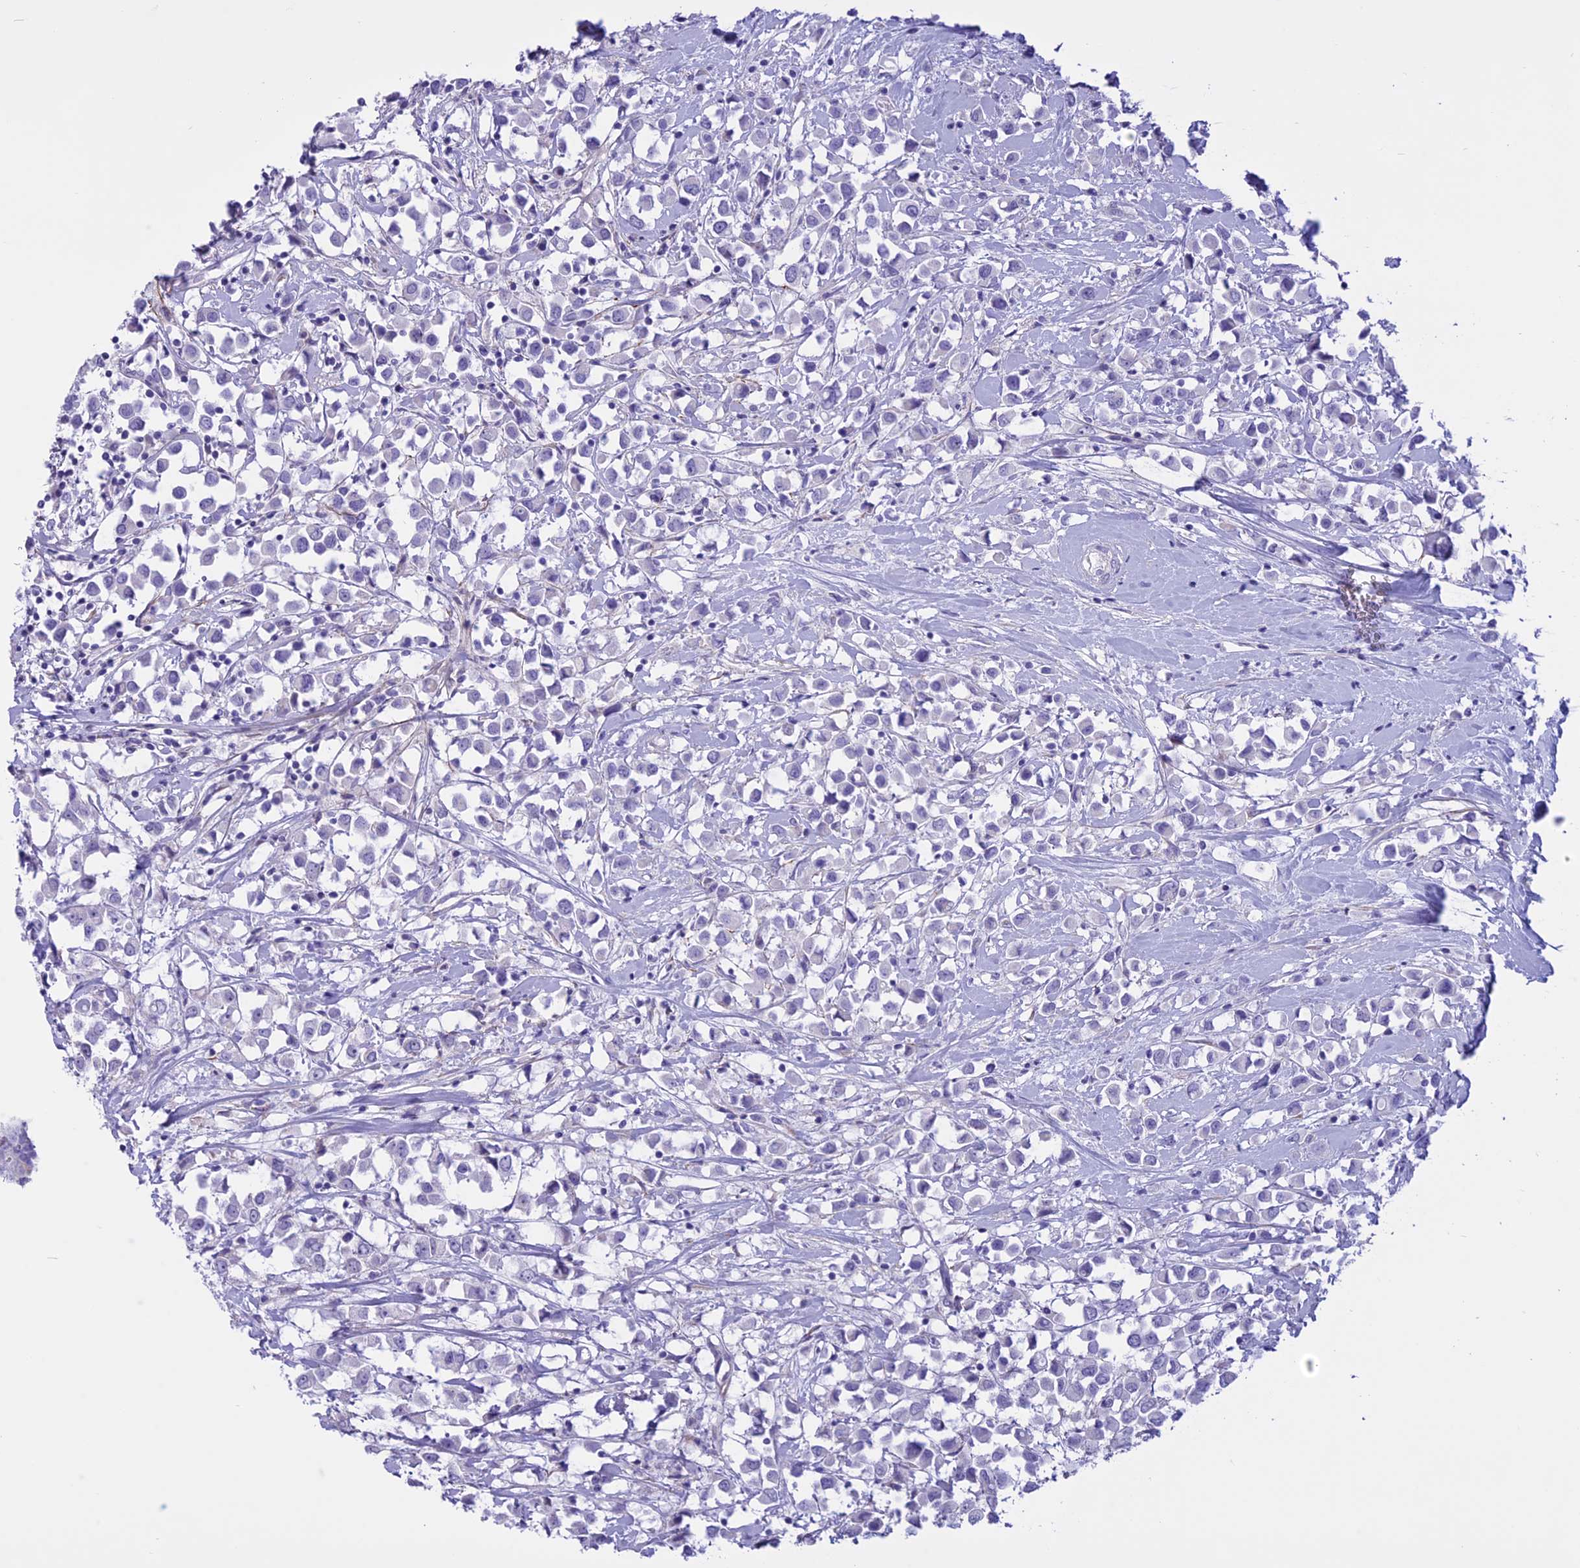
{"staining": {"intensity": "negative", "quantity": "none", "location": "none"}, "tissue": "breast cancer", "cell_type": "Tumor cells", "image_type": "cancer", "snomed": [{"axis": "morphology", "description": "Duct carcinoma"}, {"axis": "topography", "description": "Breast"}], "caption": "Tumor cells show no significant protein positivity in intraductal carcinoma (breast). (IHC, brightfield microscopy, high magnification).", "gene": "SPHKAP", "patient": {"sex": "female", "age": 61}}